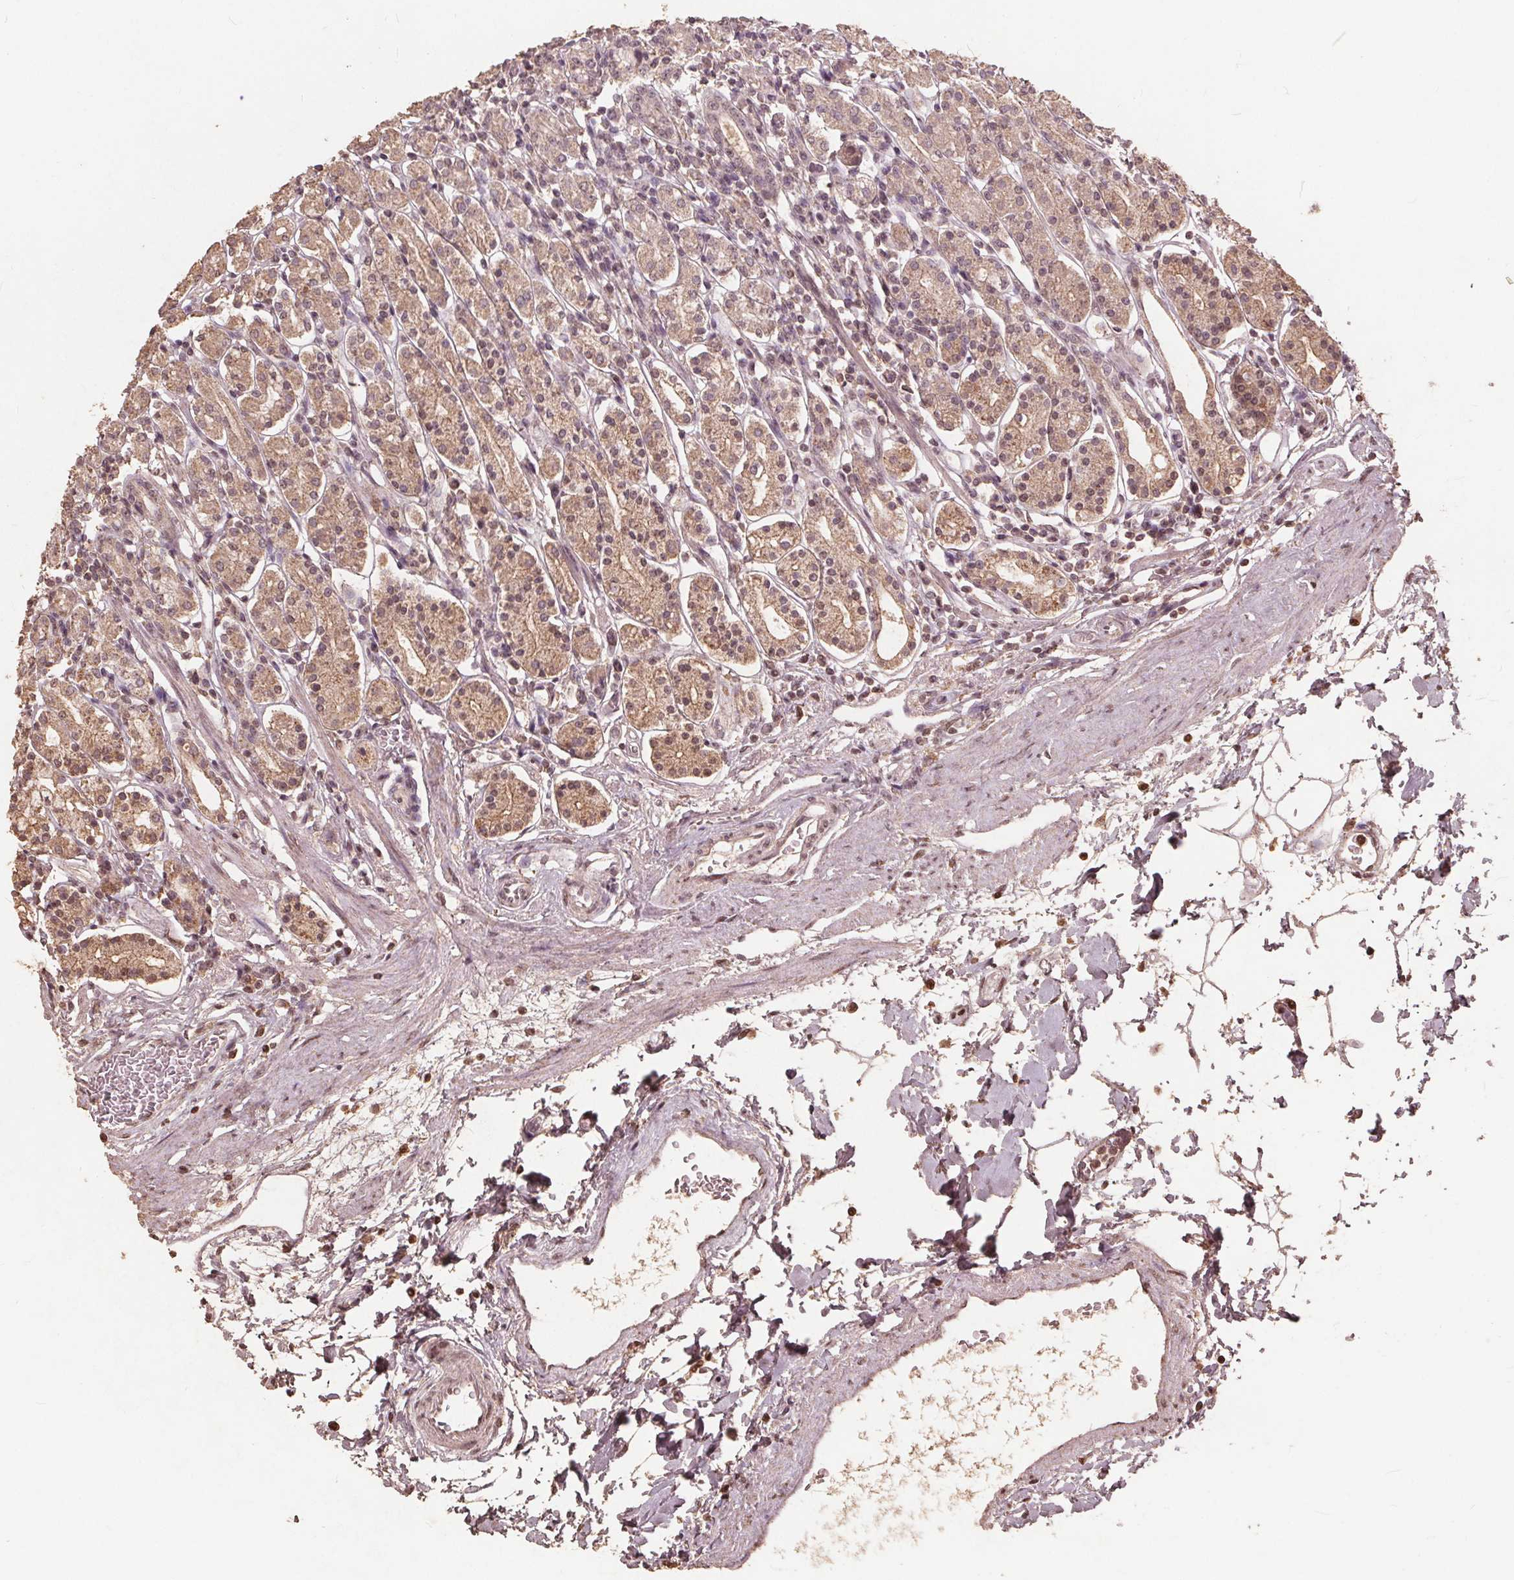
{"staining": {"intensity": "weak", "quantity": ">75%", "location": "cytoplasmic/membranous,nuclear"}, "tissue": "stomach", "cell_type": "Glandular cells", "image_type": "normal", "snomed": [{"axis": "morphology", "description": "Normal tissue, NOS"}, {"axis": "topography", "description": "Stomach, upper"}, {"axis": "topography", "description": "Stomach"}], "caption": "Immunohistochemical staining of unremarkable human stomach reveals weak cytoplasmic/membranous,nuclear protein expression in about >75% of glandular cells.", "gene": "DSG3", "patient": {"sex": "male", "age": 62}}